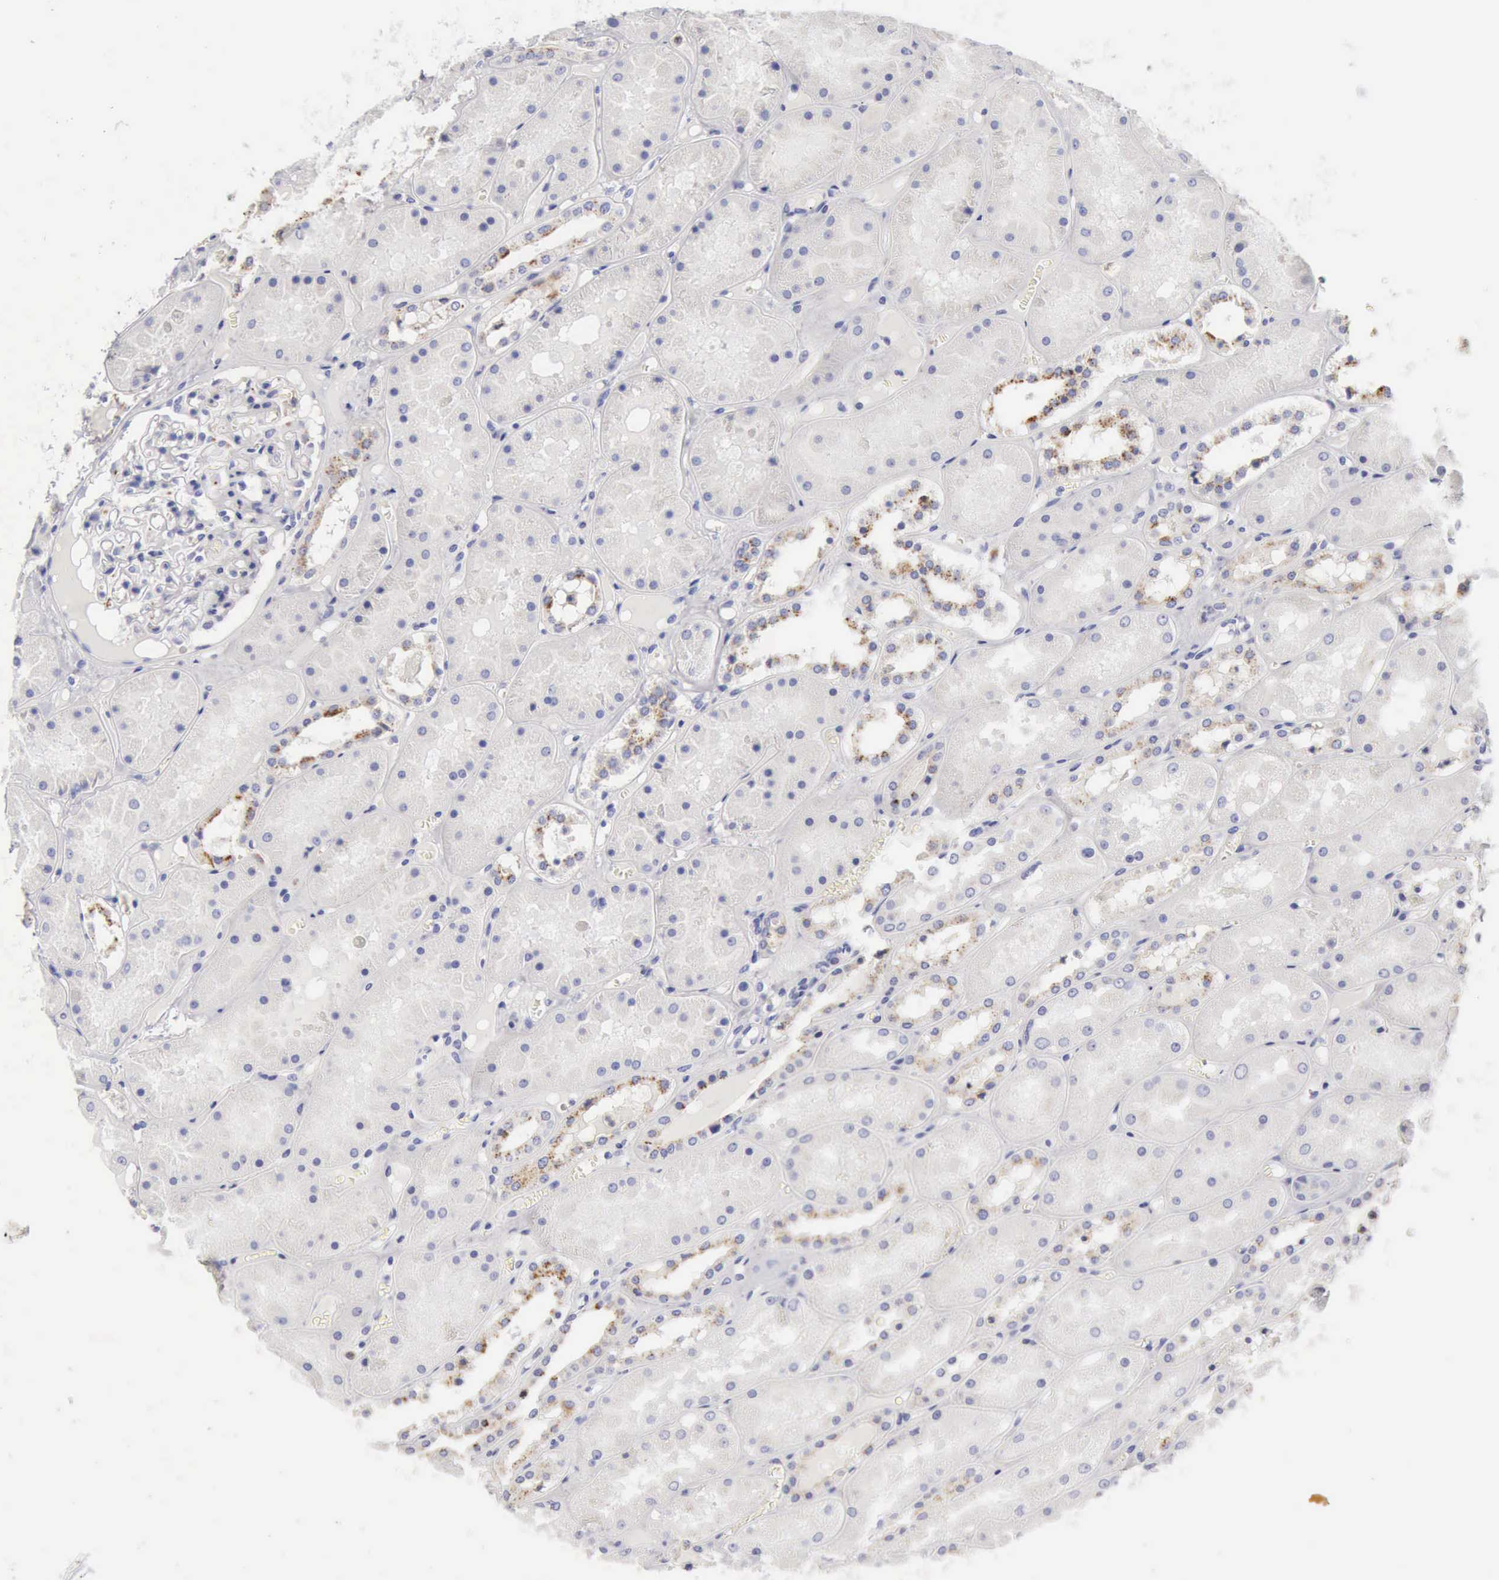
{"staining": {"intensity": "negative", "quantity": "none", "location": "none"}, "tissue": "kidney", "cell_type": "Cells in glomeruli", "image_type": "normal", "snomed": [{"axis": "morphology", "description": "Normal tissue, NOS"}, {"axis": "topography", "description": "Kidney"}], "caption": "IHC histopathology image of unremarkable human kidney stained for a protein (brown), which reveals no staining in cells in glomeruli. The staining is performed using DAB brown chromogen with nuclei counter-stained in using hematoxylin.", "gene": "CTSS", "patient": {"sex": "male", "age": 36}}